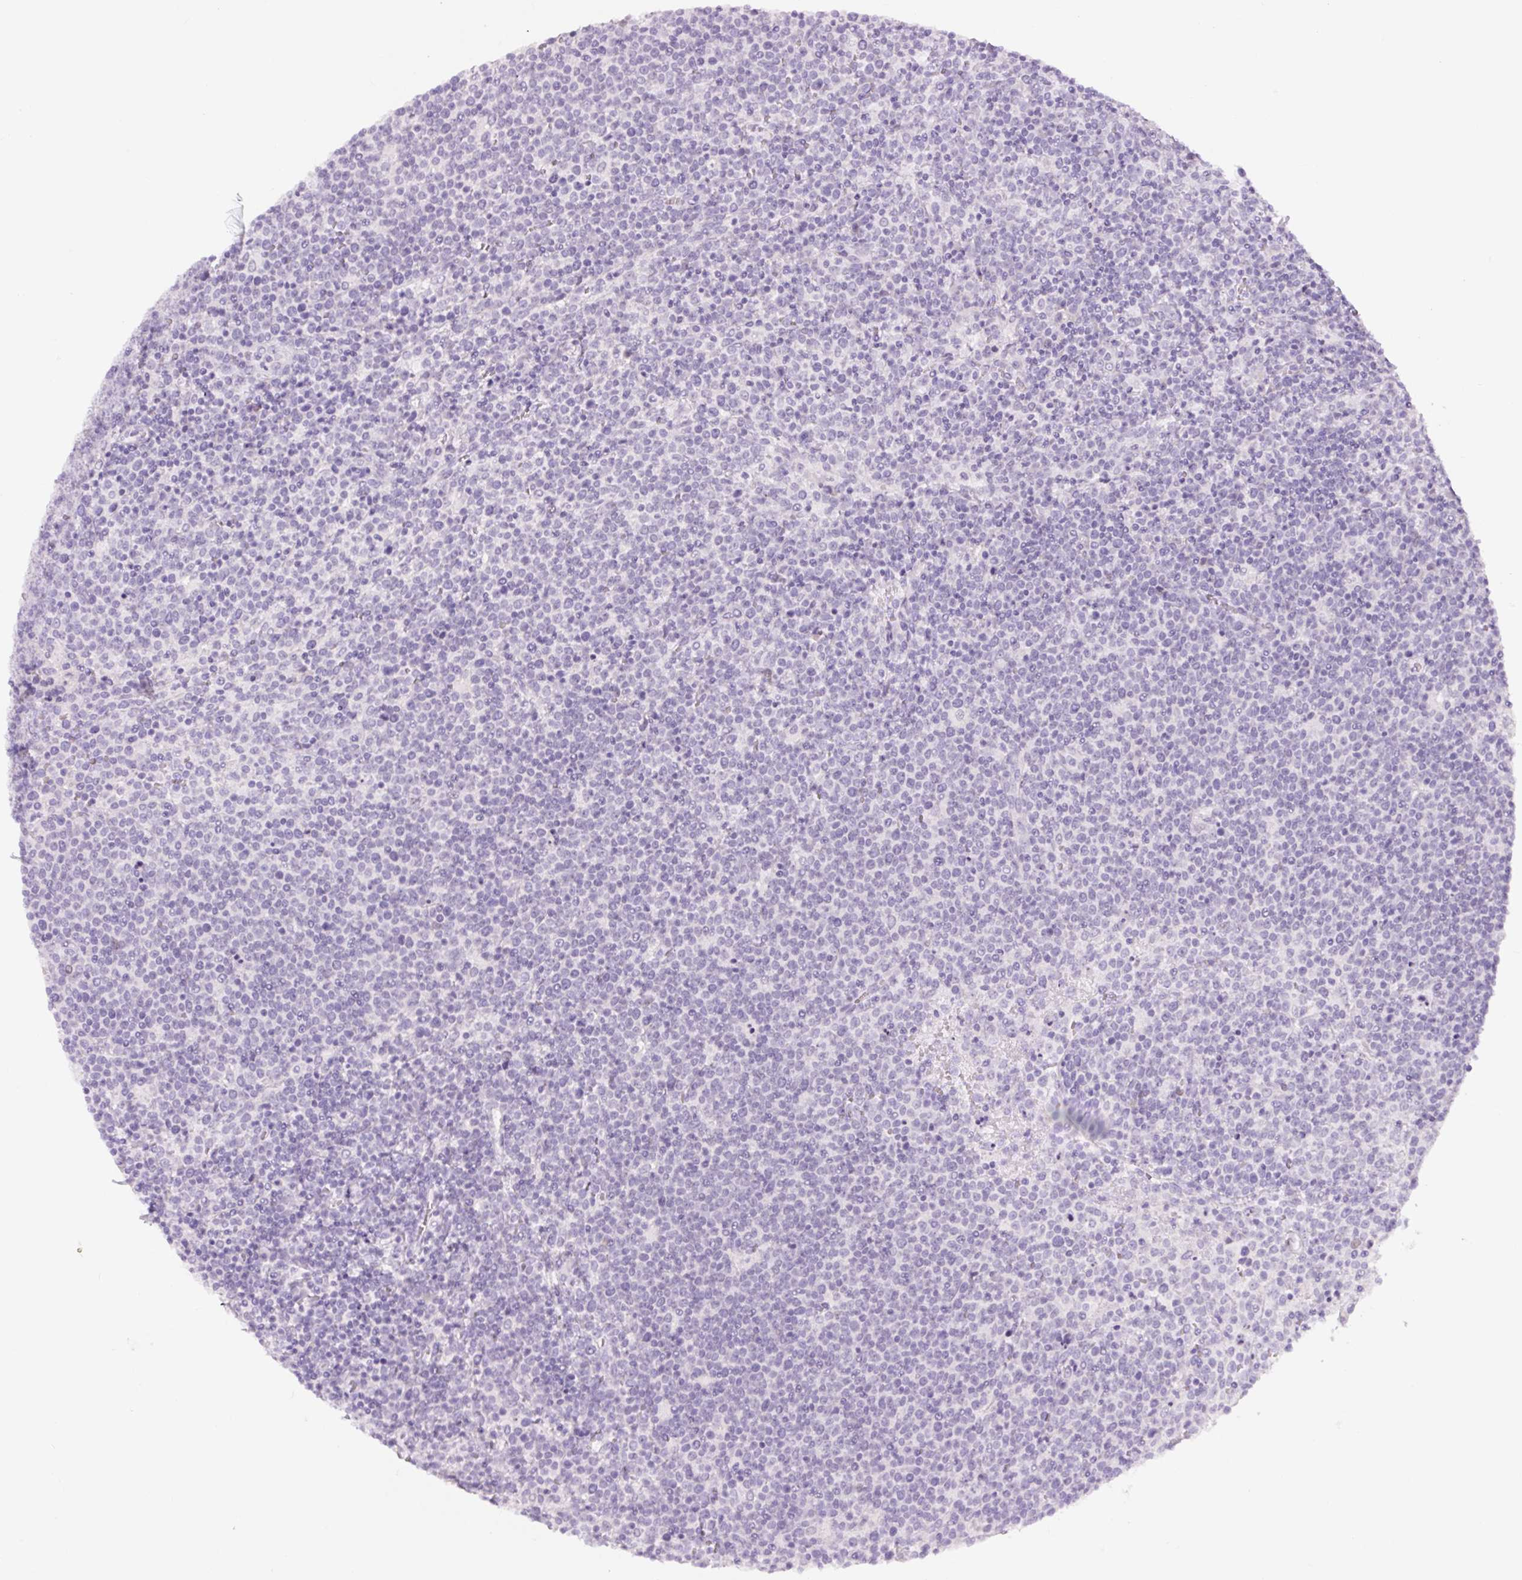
{"staining": {"intensity": "negative", "quantity": "none", "location": "none"}, "tissue": "lymphoma", "cell_type": "Tumor cells", "image_type": "cancer", "snomed": [{"axis": "morphology", "description": "Malignant lymphoma, non-Hodgkin's type, High grade"}, {"axis": "topography", "description": "Lymph node"}], "caption": "Malignant lymphoma, non-Hodgkin's type (high-grade) was stained to show a protein in brown. There is no significant expression in tumor cells.", "gene": "SIX1", "patient": {"sex": "male", "age": 61}}